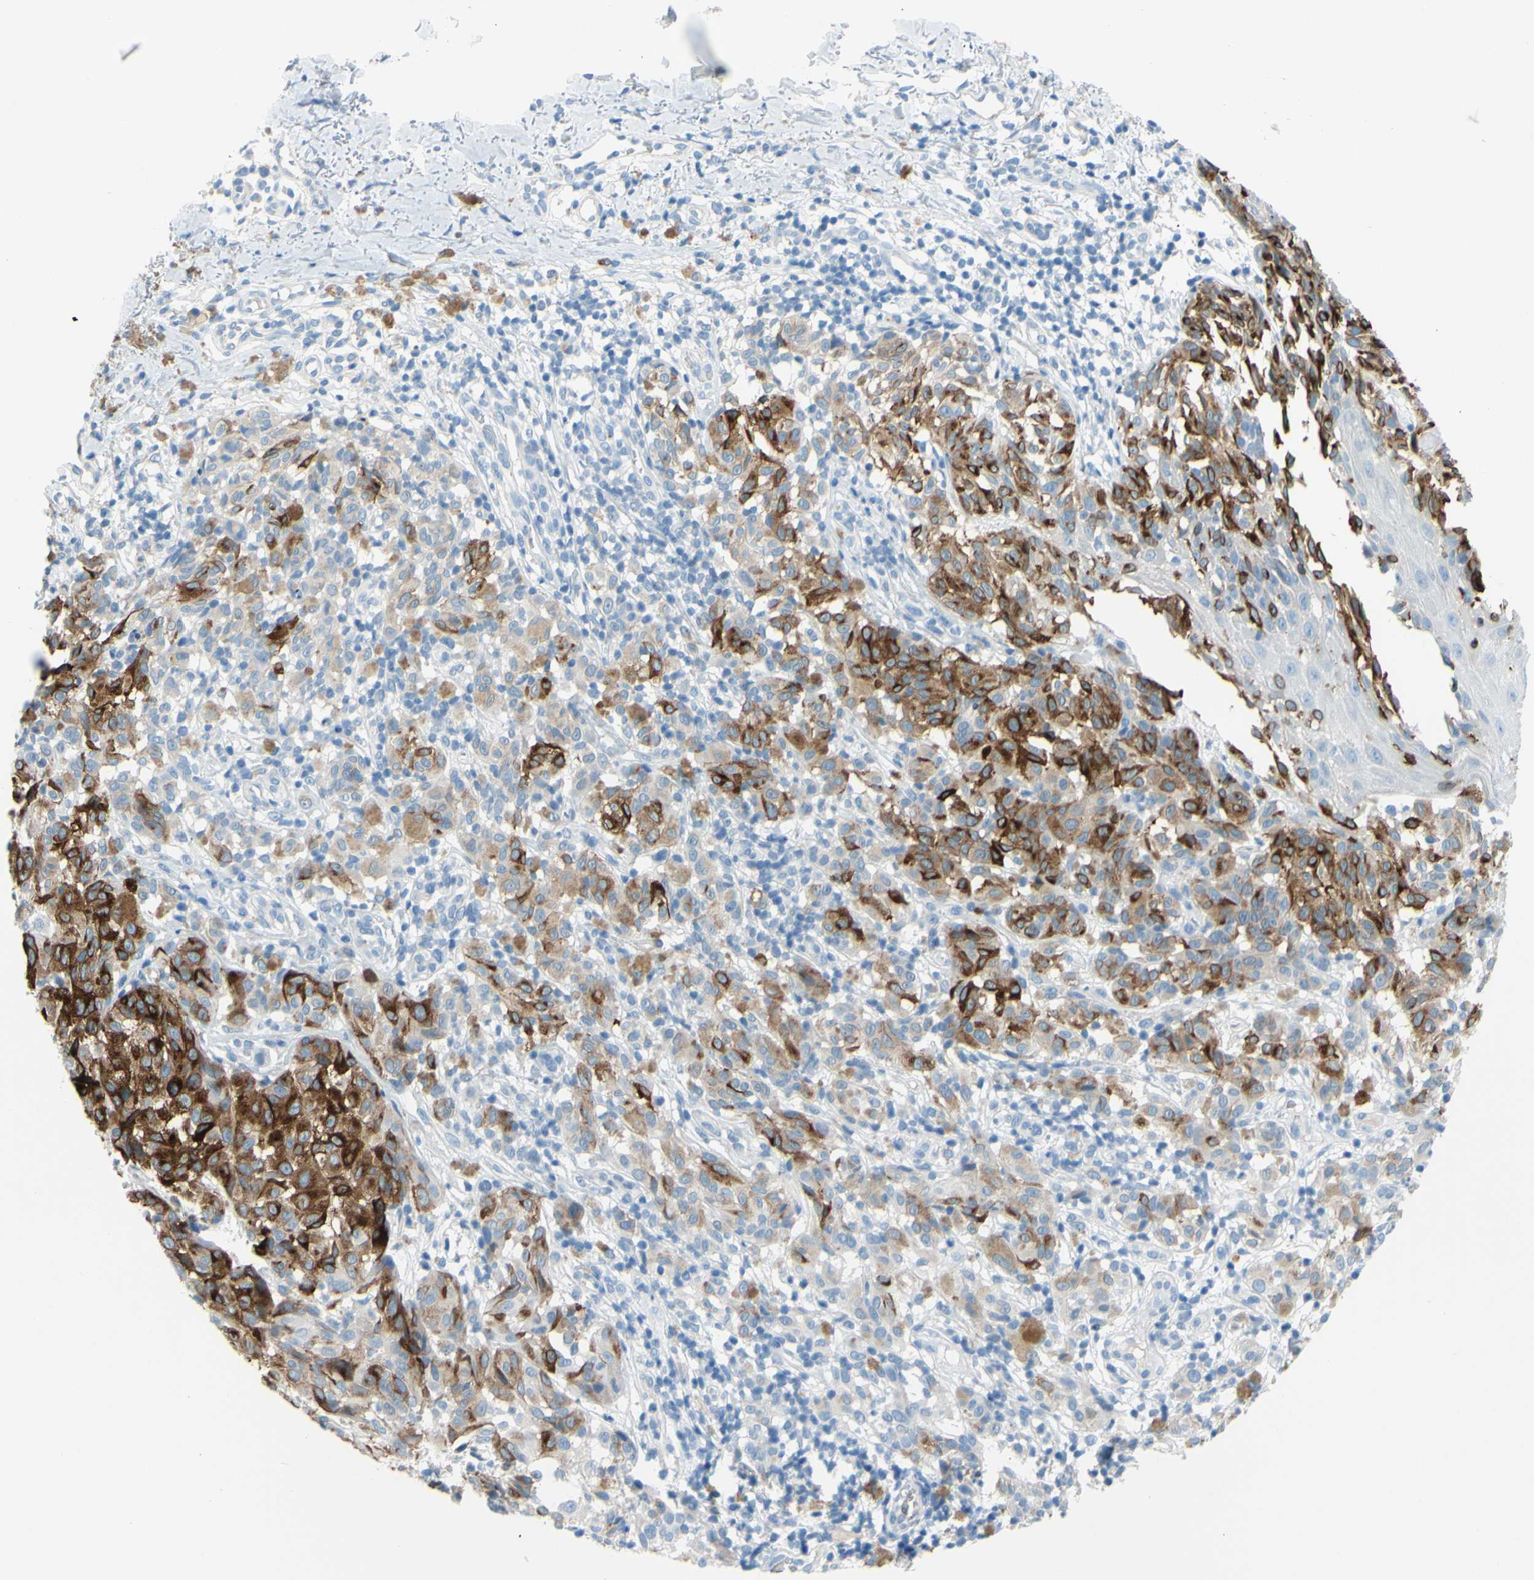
{"staining": {"intensity": "strong", "quantity": ">75%", "location": "cytoplasmic/membranous"}, "tissue": "melanoma", "cell_type": "Tumor cells", "image_type": "cancer", "snomed": [{"axis": "morphology", "description": "Malignant melanoma, NOS"}, {"axis": "topography", "description": "Skin"}], "caption": "Strong cytoplasmic/membranous expression is present in approximately >75% of tumor cells in malignant melanoma.", "gene": "DCT", "patient": {"sex": "female", "age": 46}}